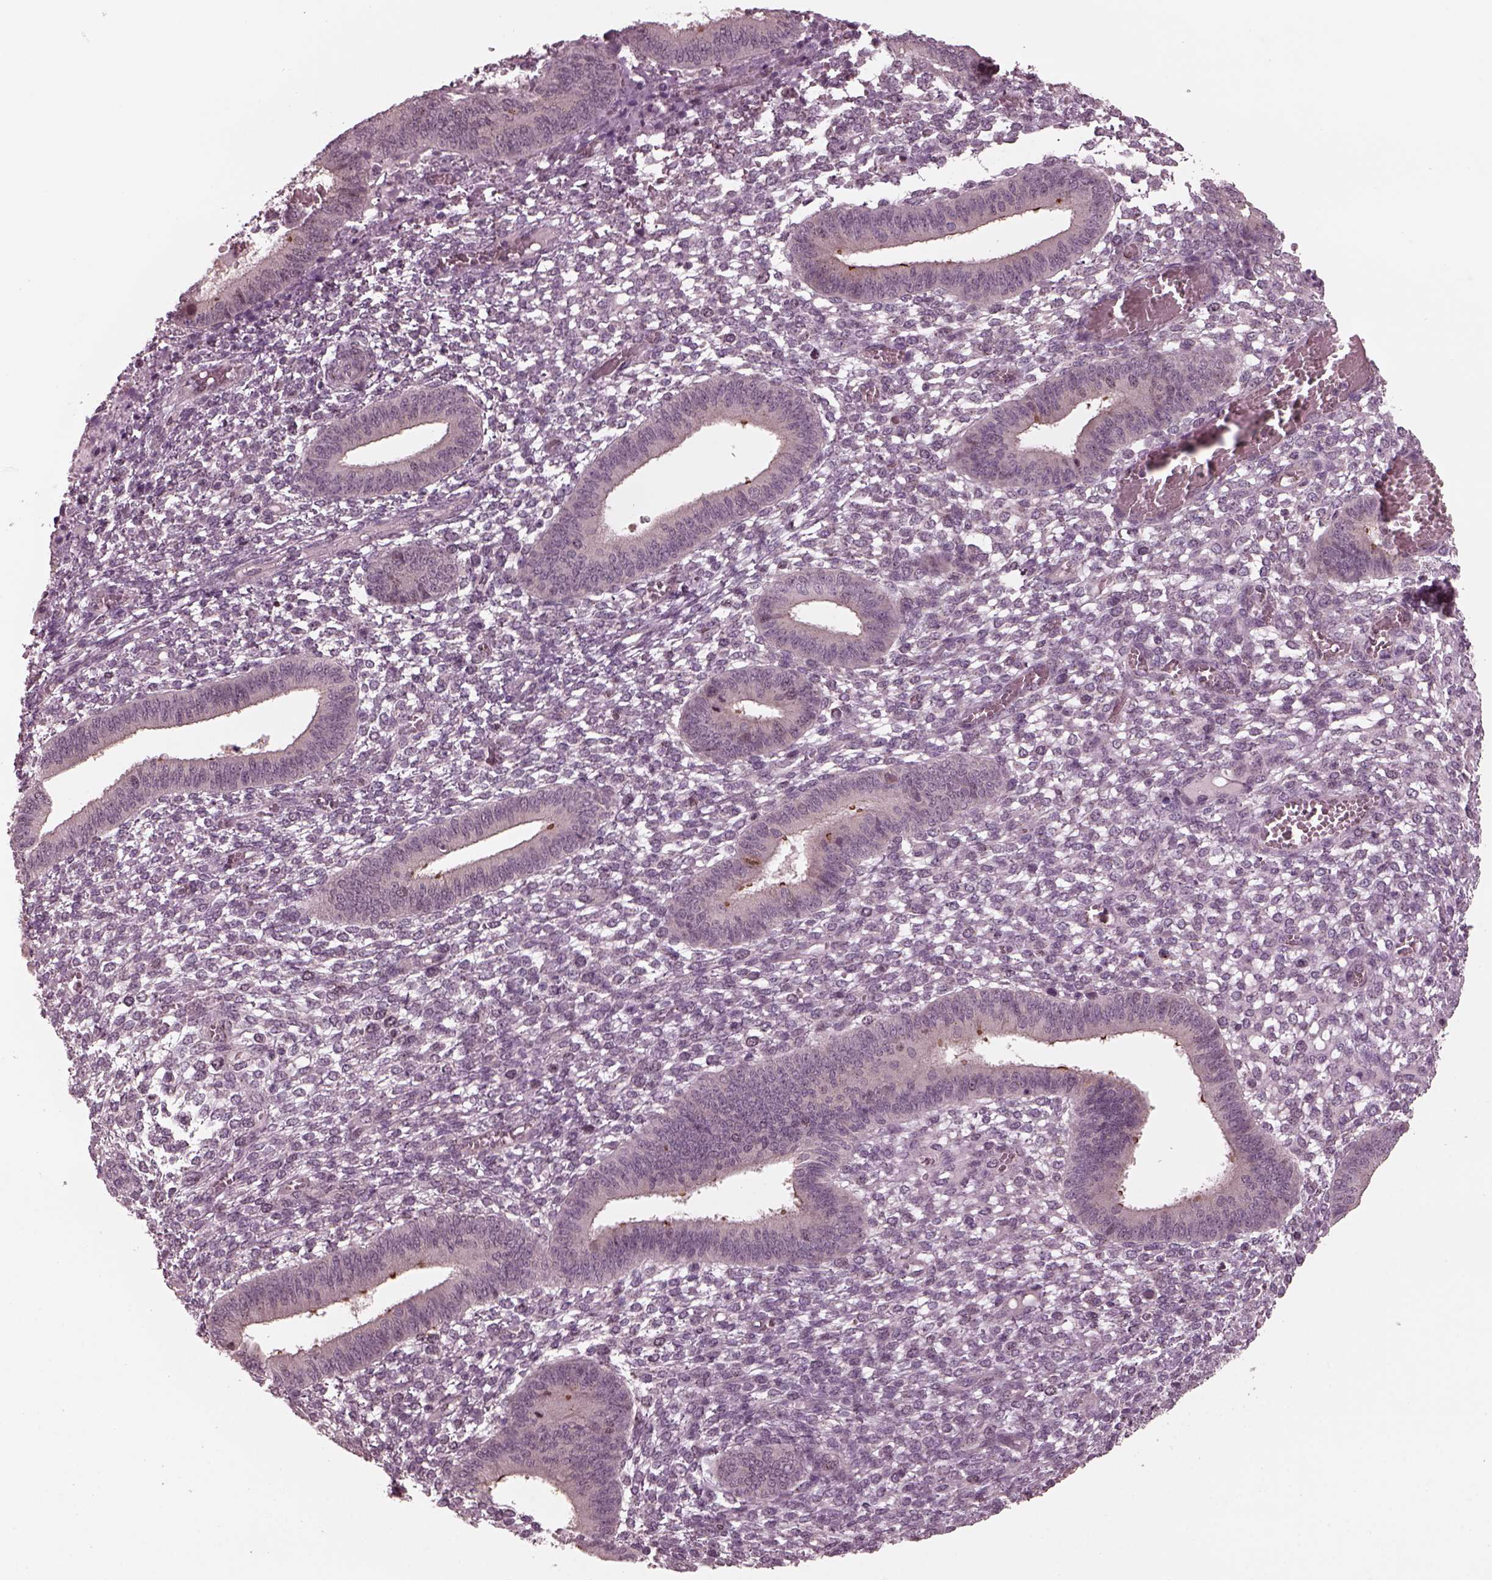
{"staining": {"intensity": "negative", "quantity": "none", "location": "none"}, "tissue": "endometrium", "cell_type": "Cells in endometrial stroma", "image_type": "normal", "snomed": [{"axis": "morphology", "description": "Normal tissue, NOS"}, {"axis": "topography", "description": "Endometrium"}], "caption": "Immunohistochemistry (IHC) photomicrograph of benign endometrium: human endometrium stained with DAB (3,3'-diaminobenzidine) shows no significant protein positivity in cells in endometrial stroma.", "gene": "SAXO1", "patient": {"sex": "female", "age": 42}}